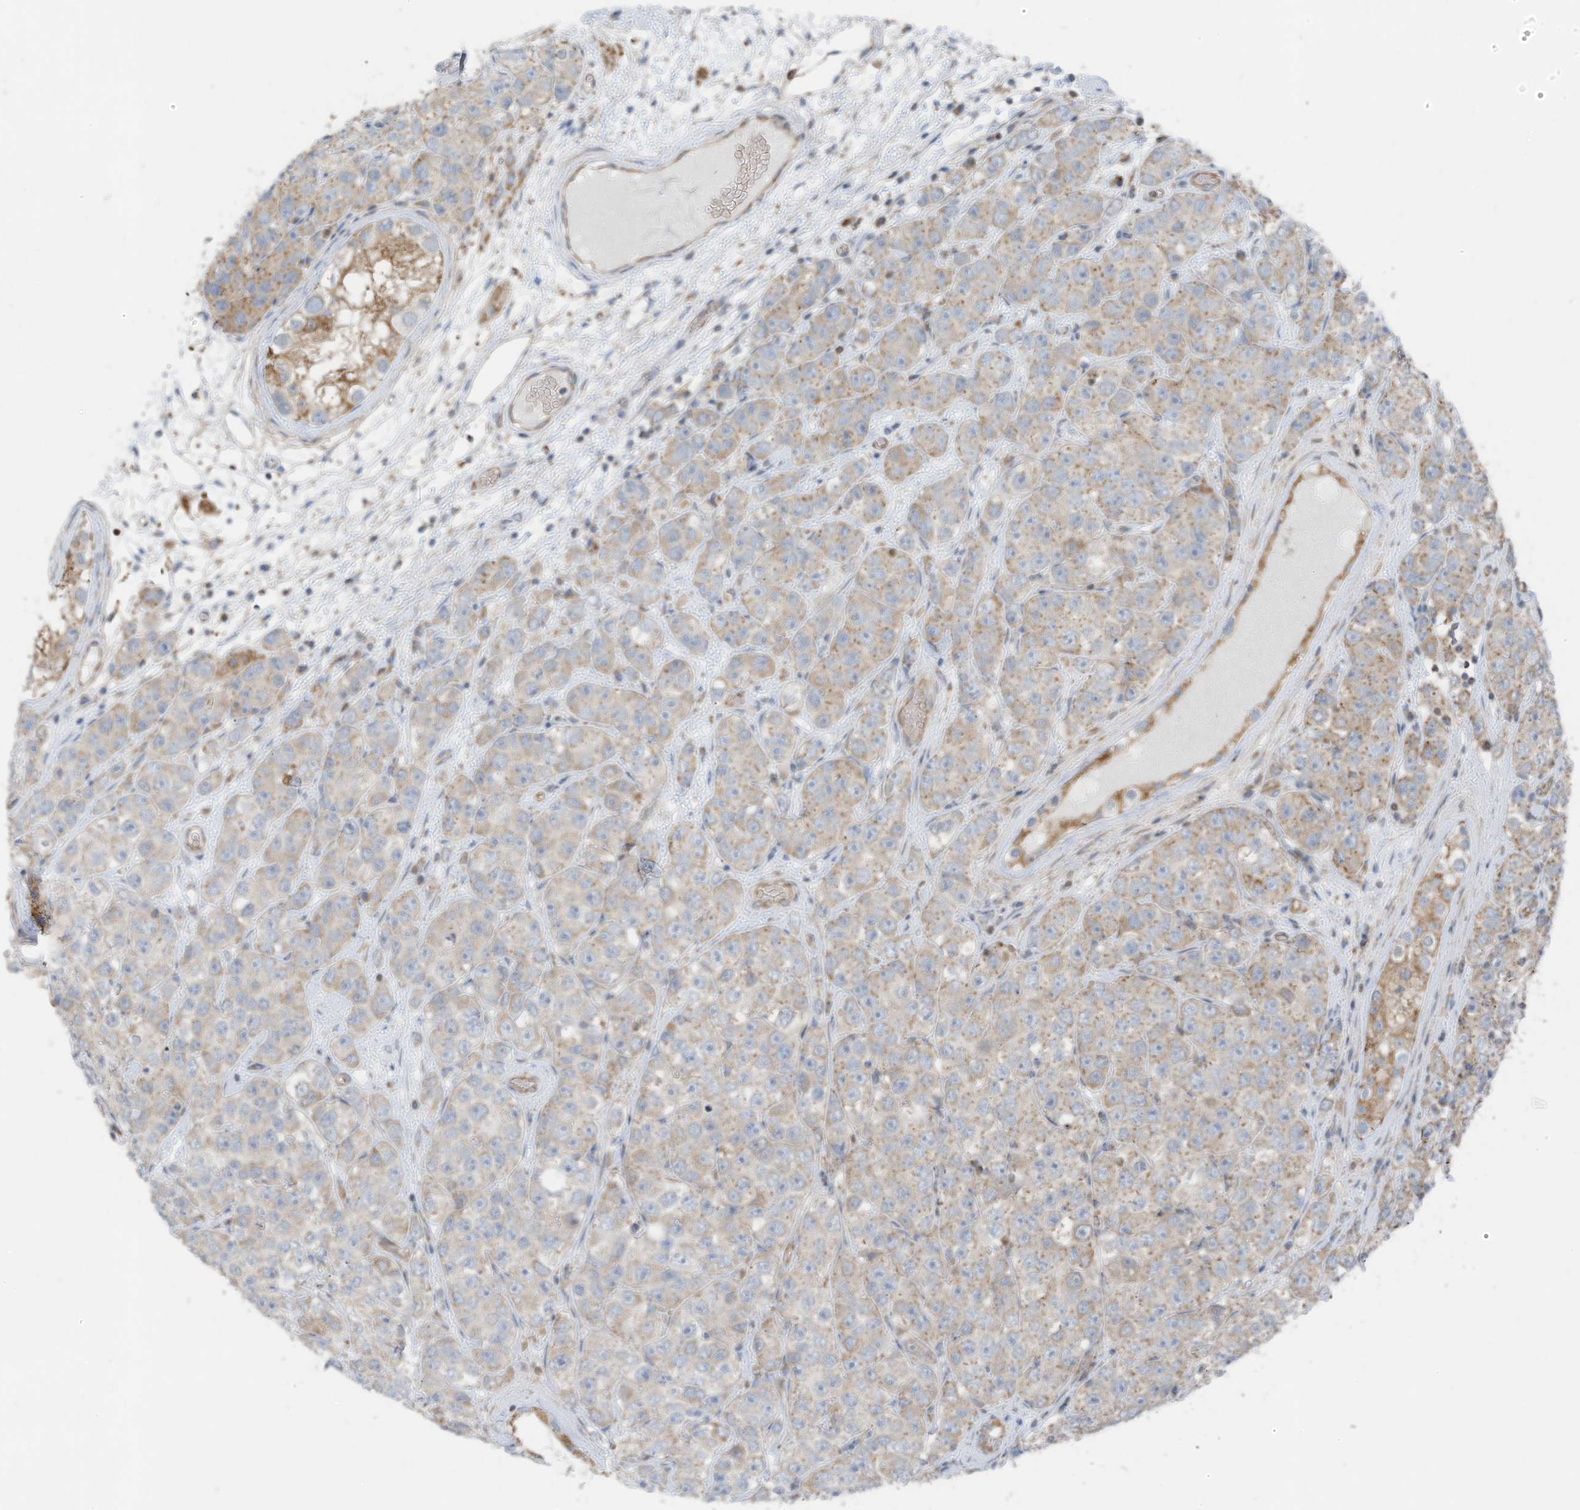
{"staining": {"intensity": "weak", "quantity": "25%-75%", "location": "cytoplasmic/membranous"}, "tissue": "testis cancer", "cell_type": "Tumor cells", "image_type": "cancer", "snomed": [{"axis": "morphology", "description": "Seminoma, NOS"}, {"axis": "topography", "description": "Testis"}], "caption": "About 25%-75% of tumor cells in human testis seminoma demonstrate weak cytoplasmic/membranous protein staining as visualized by brown immunohistochemical staining.", "gene": "EOMES", "patient": {"sex": "male", "age": 28}}